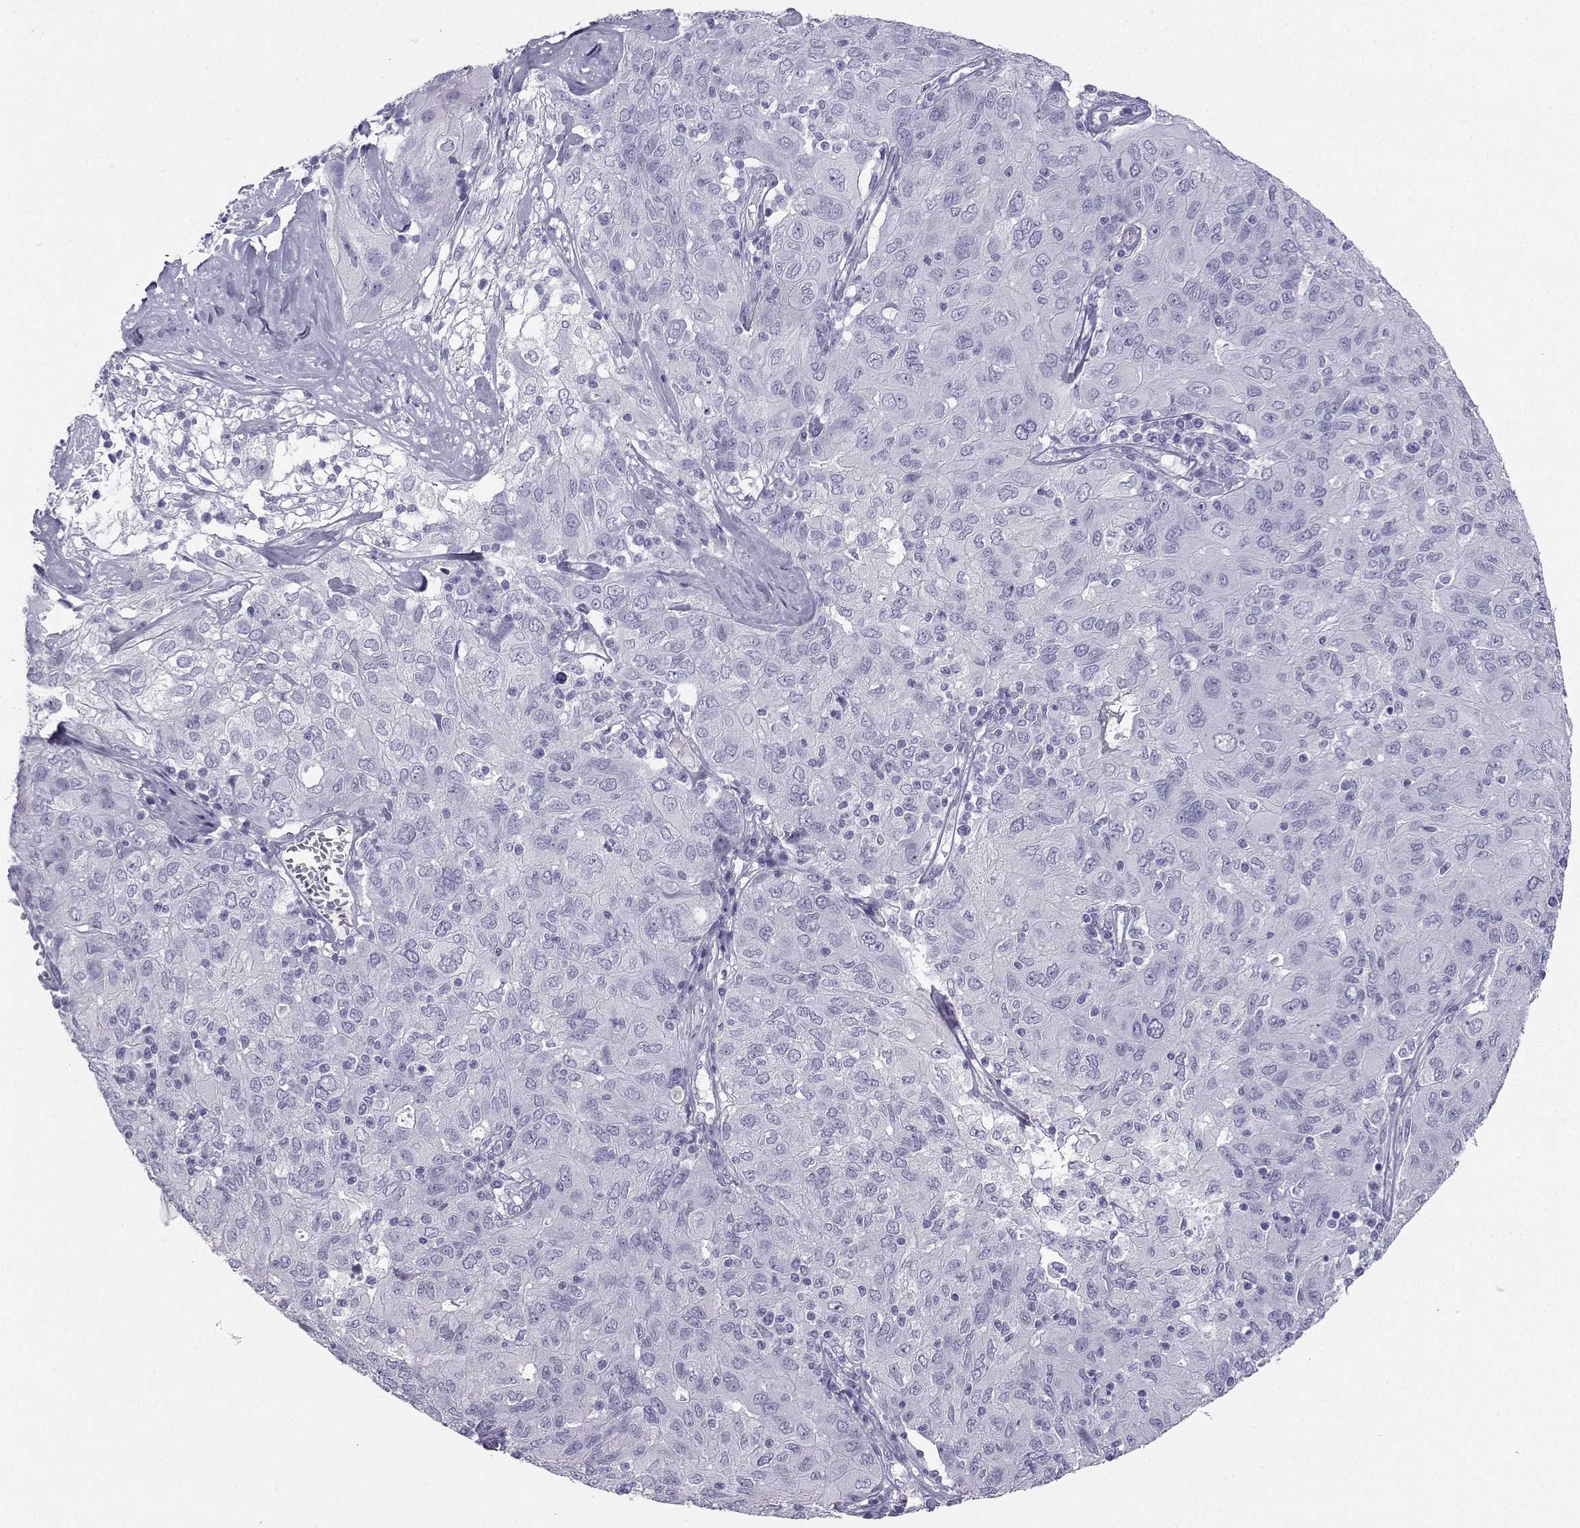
{"staining": {"intensity": "negative", "quantity": "none", "location": "none"}, "tissue": "ovarian cancer", "cell_type": "Tumor cells", "image_type": "cancer", "snomed": [{"axis": "morphology", "description": "Carcinoma, endometroid"}, {"axis": "topography", "description": "Ovary"}], "caption": "Micrograph shows no protein expression in tumor cells of ovarian cancer (endometroid carcinoma) tissue.", "gene": "SST", "patient": {"sex": "female", "age": 50}}